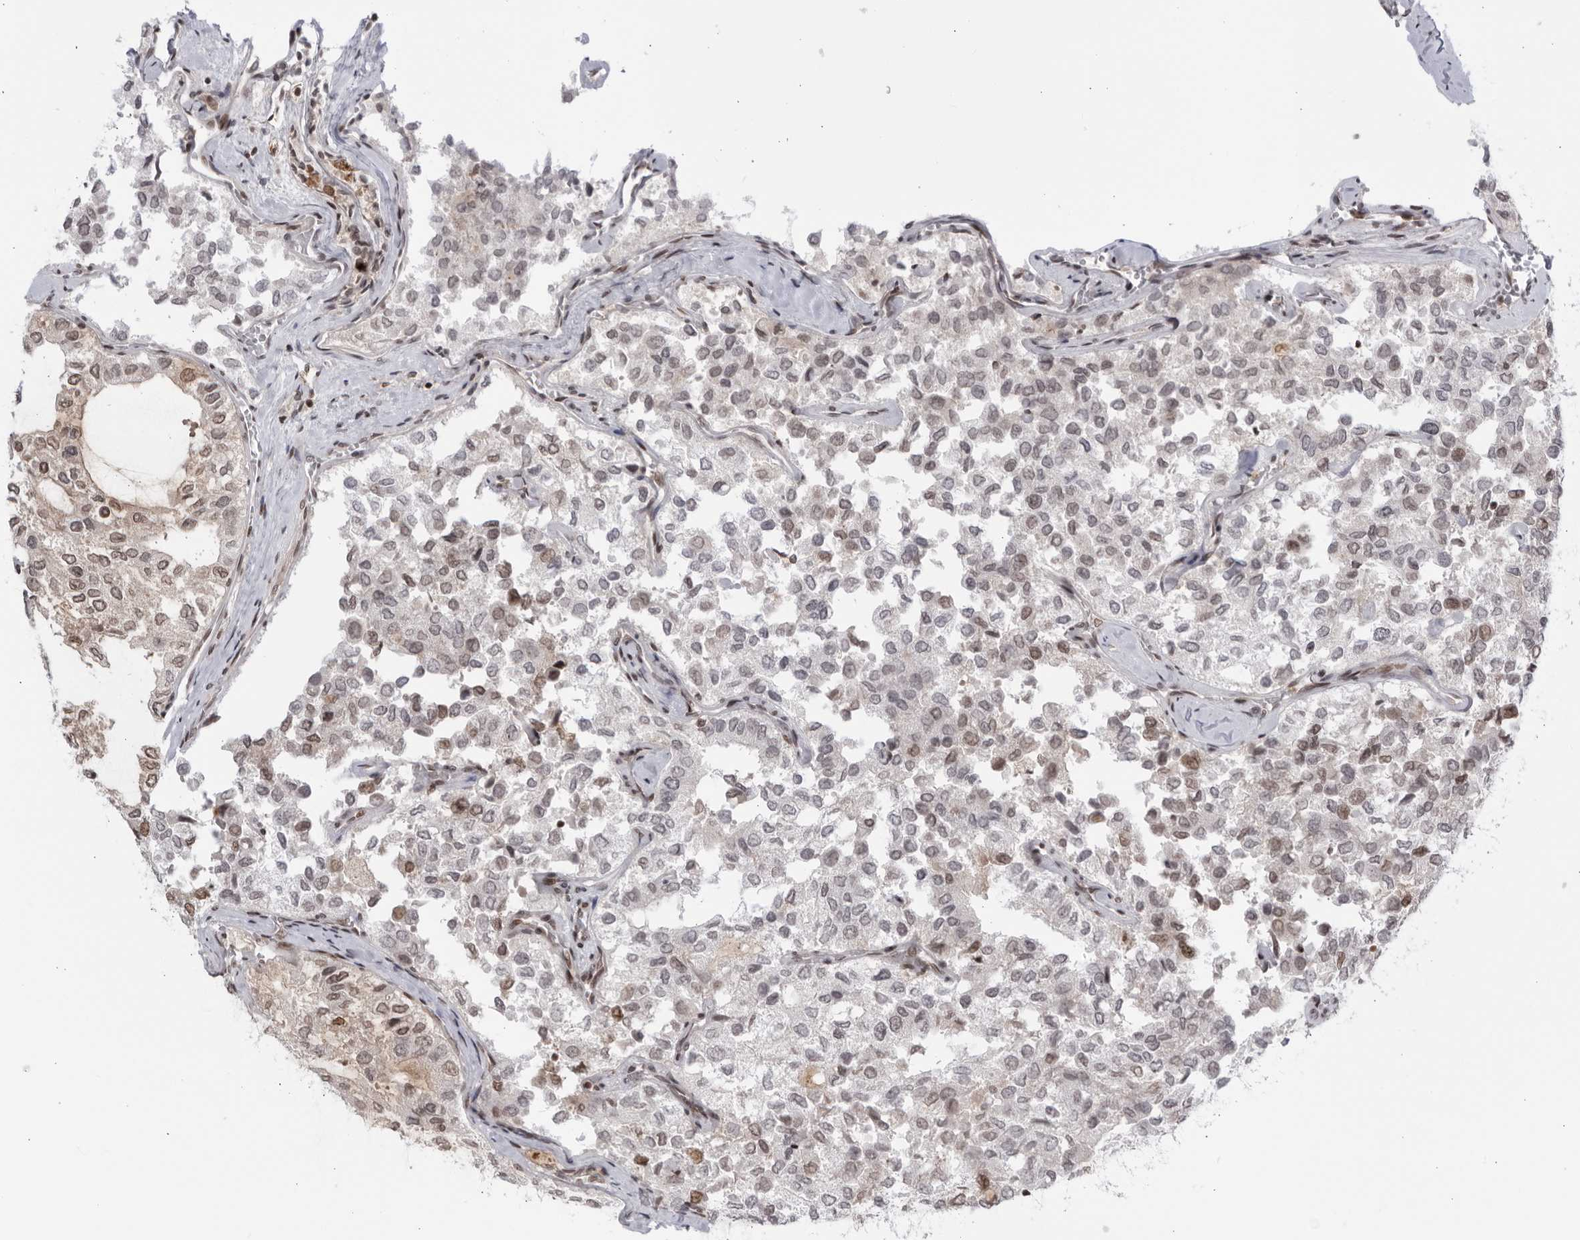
{"staining": {"intensity": "negative", "quantity": "none", "location": "none"}, "tissue": "thyroid cancer", "cell_type": "Tumor cells", "image_type": "cancer", "snomed": [{"axis": "morphology", "description": "Follicular adenoma carcinoma, NOS"}, {"axis": "topography", "description": "Thyroid gland"}], "caption": "Thyroid cancer (follicular adenoma carcinoma) was stained to show a protein in brown. There is no significant expression in tumor cells. (DAB immunohistochemistry with hematoxylin counter stain).", "gene": "DTL", "patient": {"sex": "male", "age": 75}}